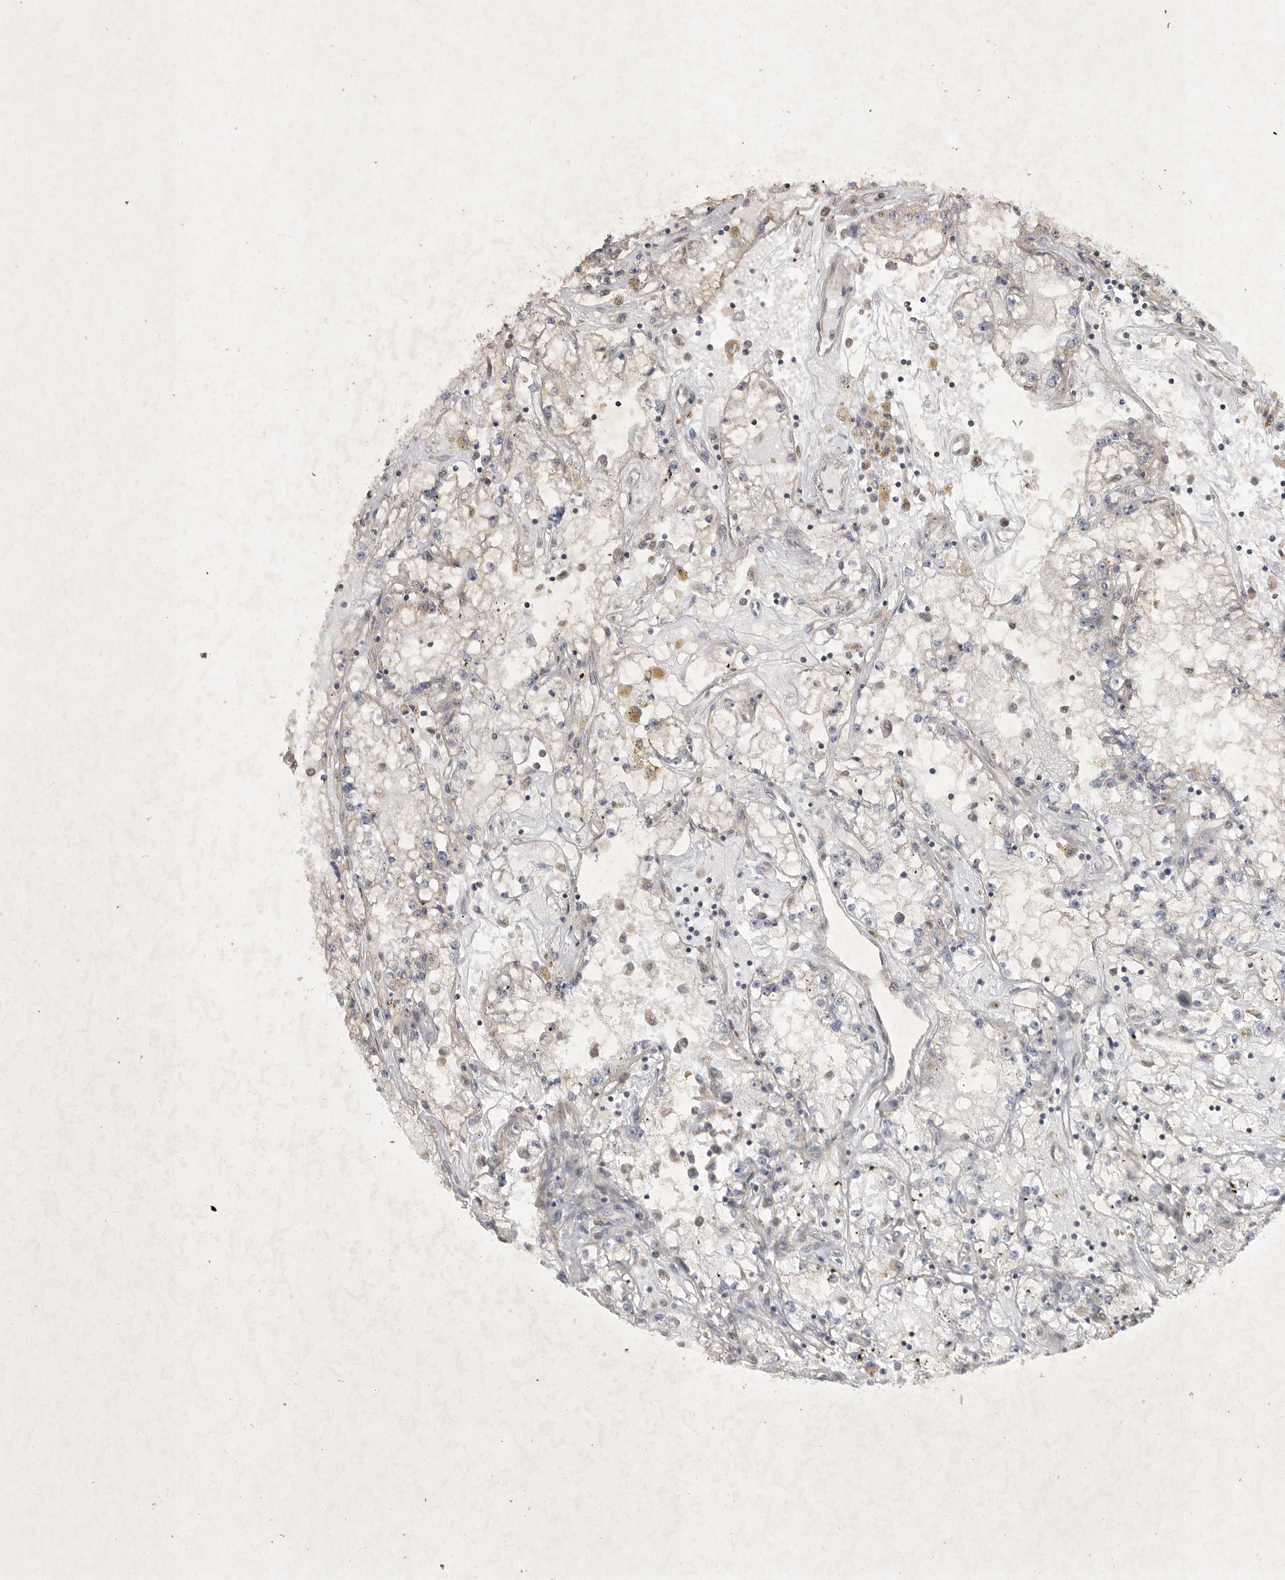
{"staining": {"intensity": "negative", "quantity": "none", "location": "none"}, "tissue": "renal cancer", "cell_type": "Tumor cells", "image_type": "cancer", "snomed": [{"axis": "morphology", "description": "Adenocarcinoma, NOS"}, {"axis": "topography", "description": "Kidney"}], "caption": "A high-resolution histopathology image shows IHC staining of renal adenocarcinoma, which reveals no significant staining in tumor cells. (Immunohistochemistry, brightfield microscopy, high magnification).", "gene": "EDEM3", "patient": {"sex": "male", "age": 56}}